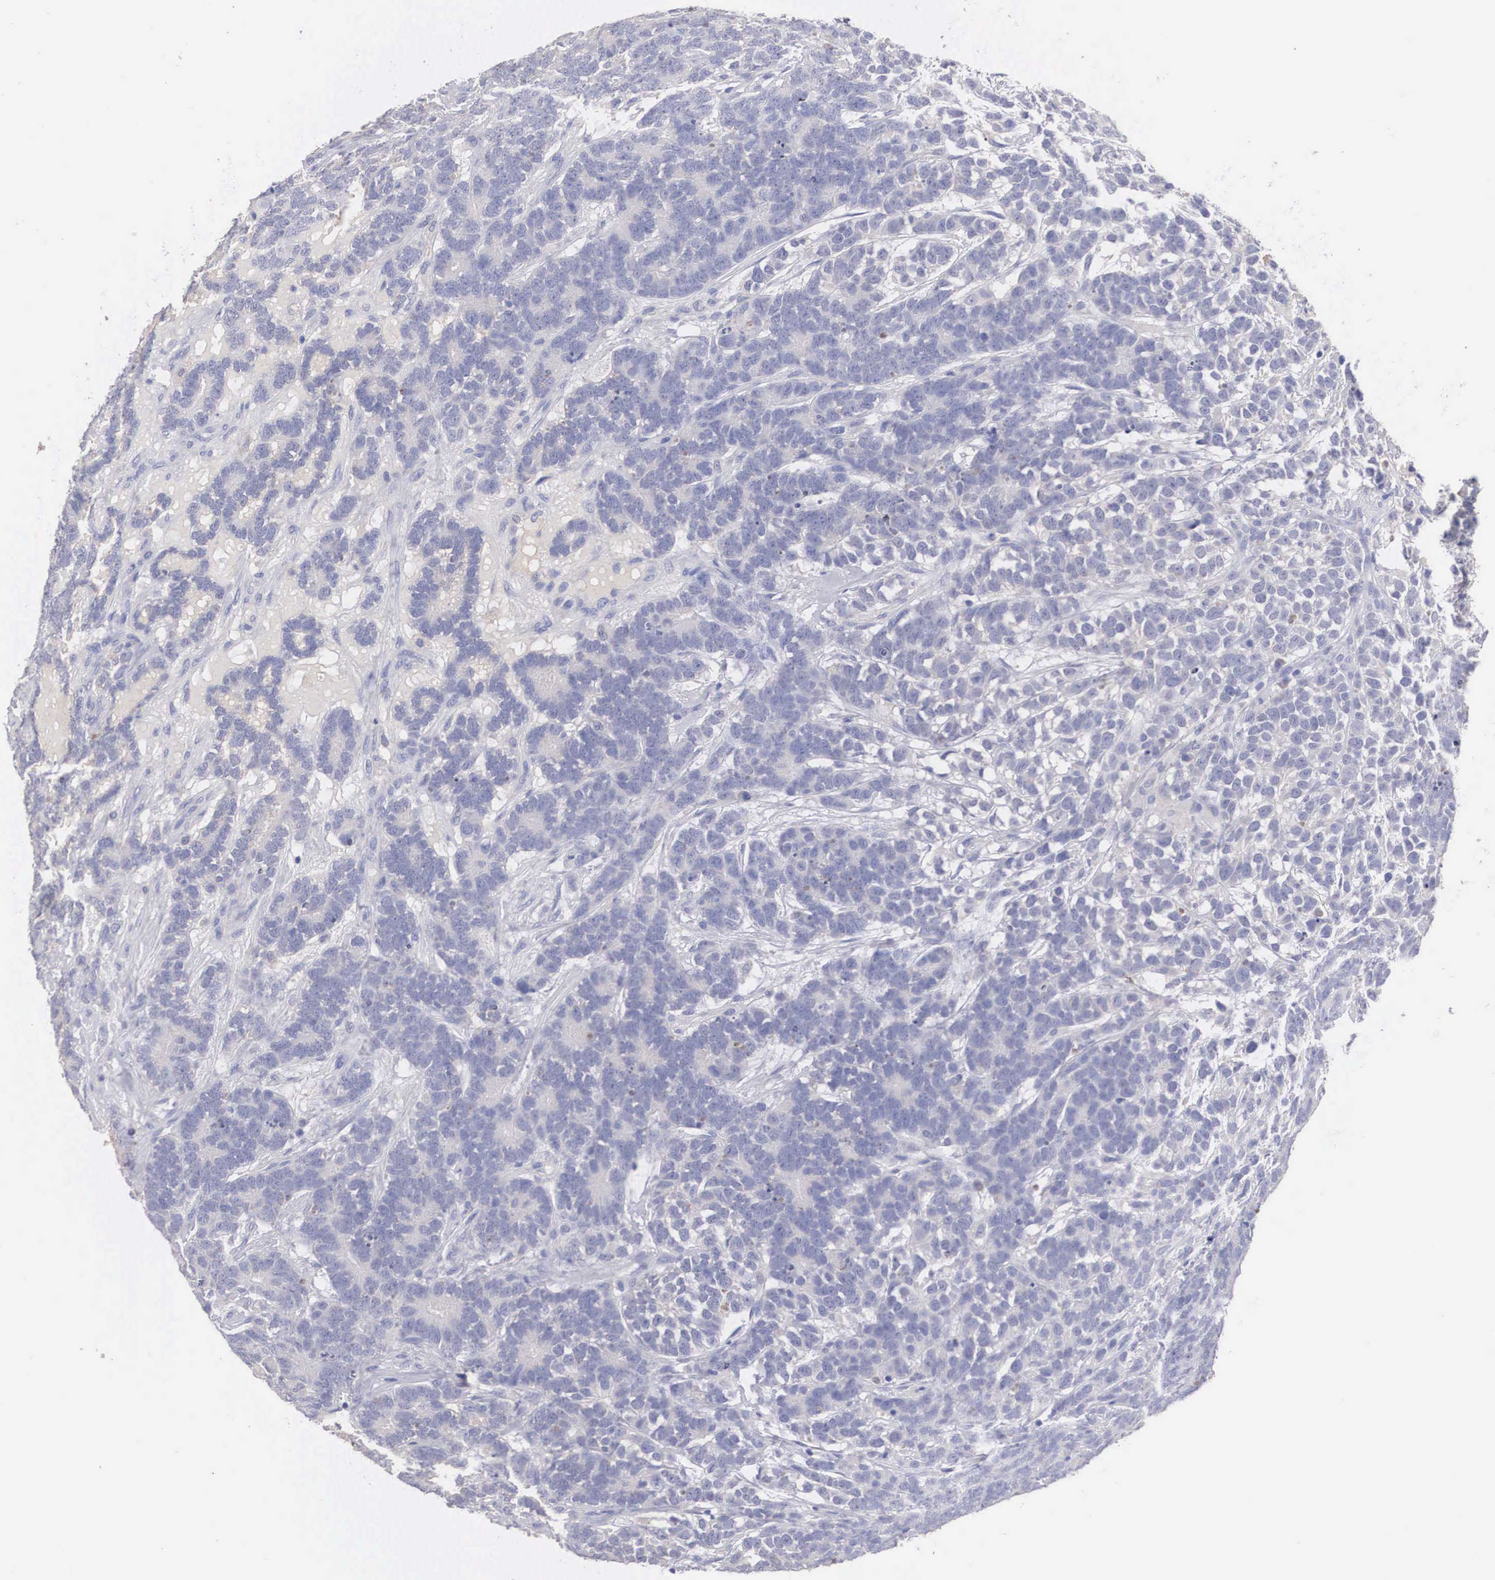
{"staining": {"intensity": "weak", "quantity": "<25%", "location": "cytoplasmic/membranous"}, "tissue": "testis cancer", "cell_type": "Tumor cells", "image_type": "cancer", "snomed": [{"axis": "morphology", "description": "Carcinoma, Embryonal, NOS"}, {"axis": "topography", "description": "Testis"}], "caption": "The IHC histopathology image has no significant expression in tumor cells of testis cancer tissue.", "gene": "ABHD4", "patient": {"sex": "male", "age": 26}}